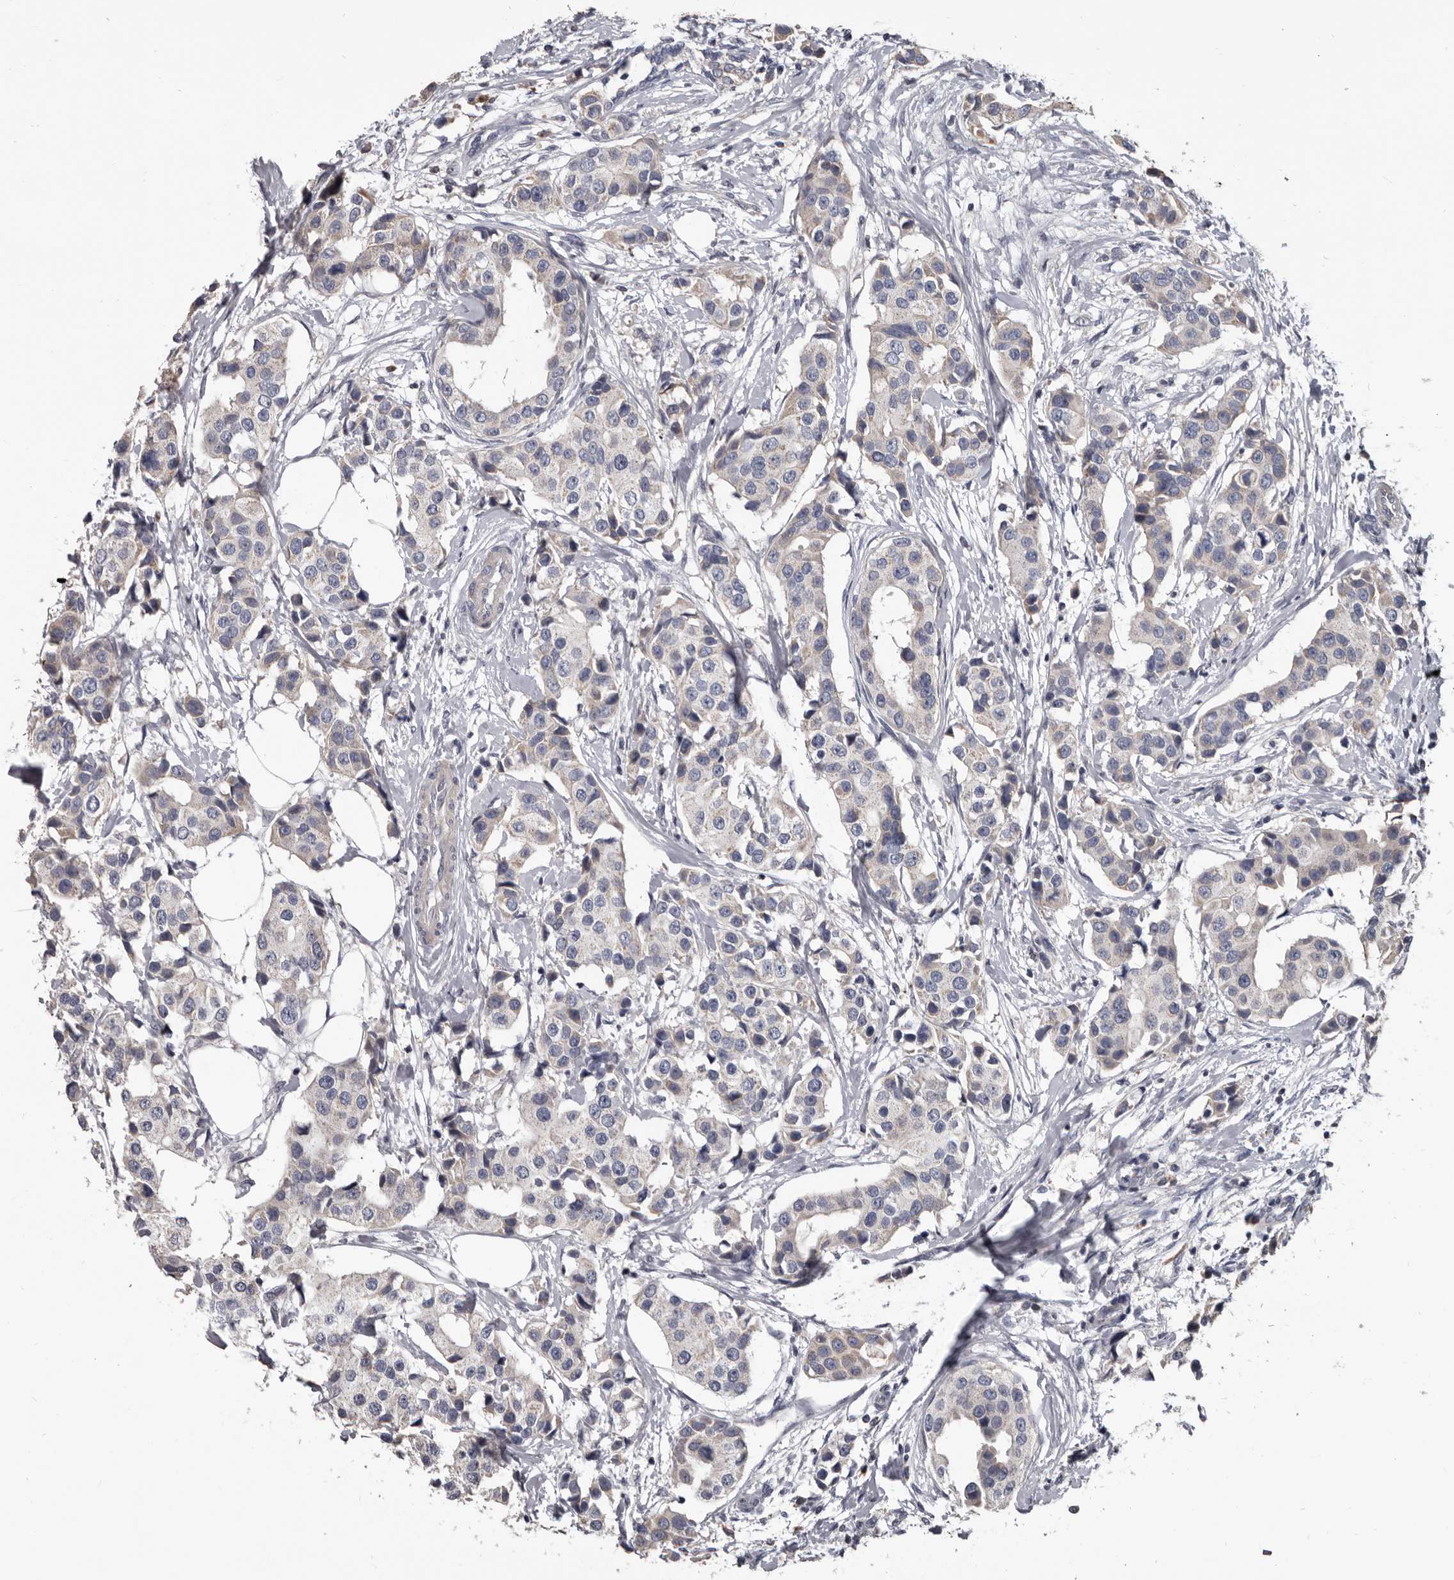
{"staining": {"intensity": "weak", "quantity": "<25%", "location": "cytoplasmic/membranous"}, "tissue": "breast cancer", "cell_type": "Tumor cells", "image_type": "cancer", "snomed": [{"axis": "morphology", "description": "Normal tissue, NOS"}, {"axis": "morphology", "description": "Duct carcinoma"}, {"axis": "topography", "description": "Breast"}], "caption": "This is a micrograph of immunohistochemistry staining of breast cancer (infiltrating ductal carcinoma), which shows no expression in tumor cells.", "gene": "ALDH5A1", "patient": {"sex": "female", "age": 39}}